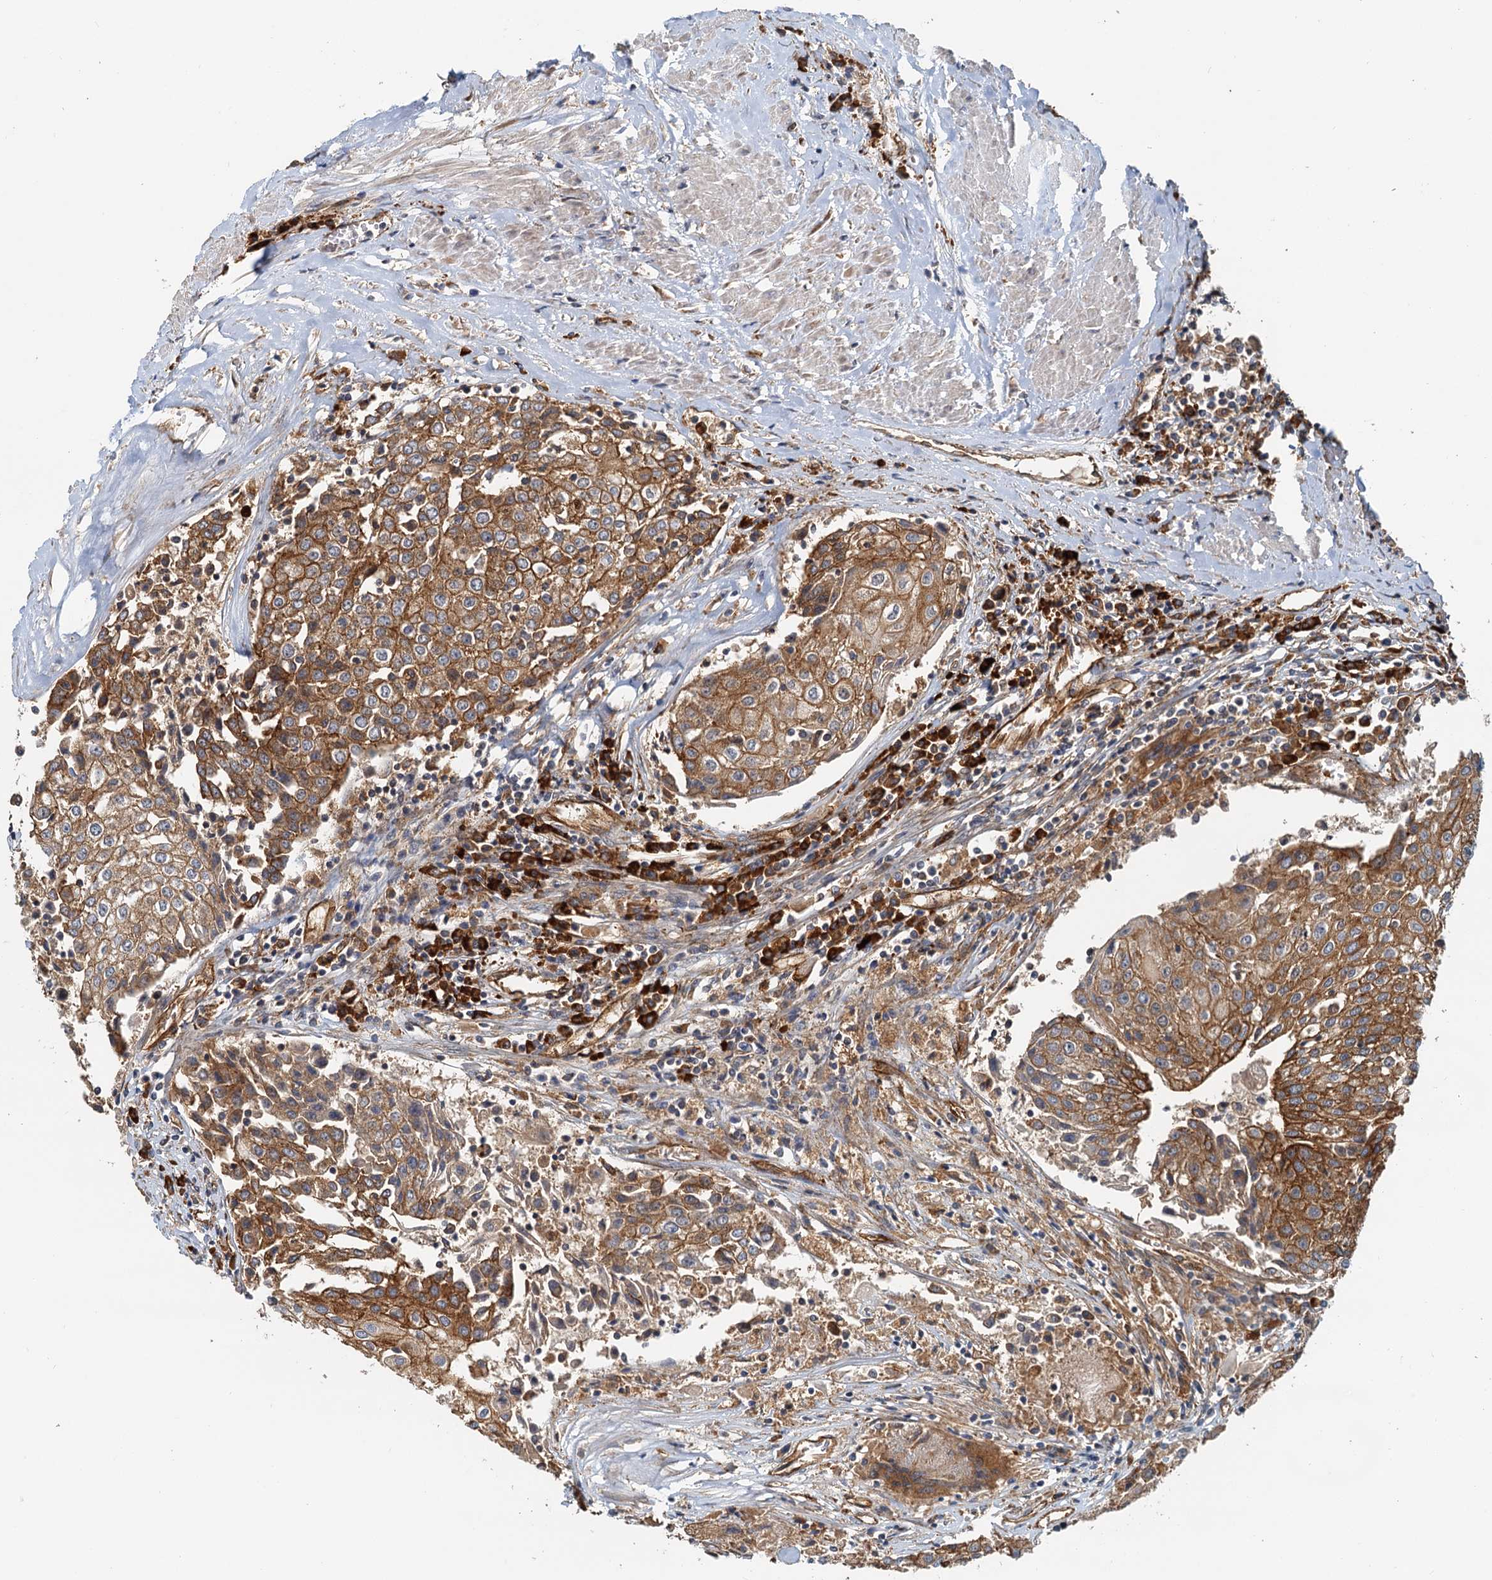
{"staining": {"intensity": "moderate", "quantity": ">75%", "location": "cytoplasmic/membranous"}, "tissue": "urothelial cancer", "cell_type": "Tumor cells", "image_type": "cancer", "snomed": [{"axis": "morphology", "description": "Urothelial carcinoma, High grade"}, {"axis": "topography", "description": "Urinary bladder"}], "caption": "Tumor cells display moderate cytoplasmic/membranous staining in about >75% of cells in urothelial cancer.", "gene": "NIPAL3", "patient": {"sex": "female", "age": 85}}